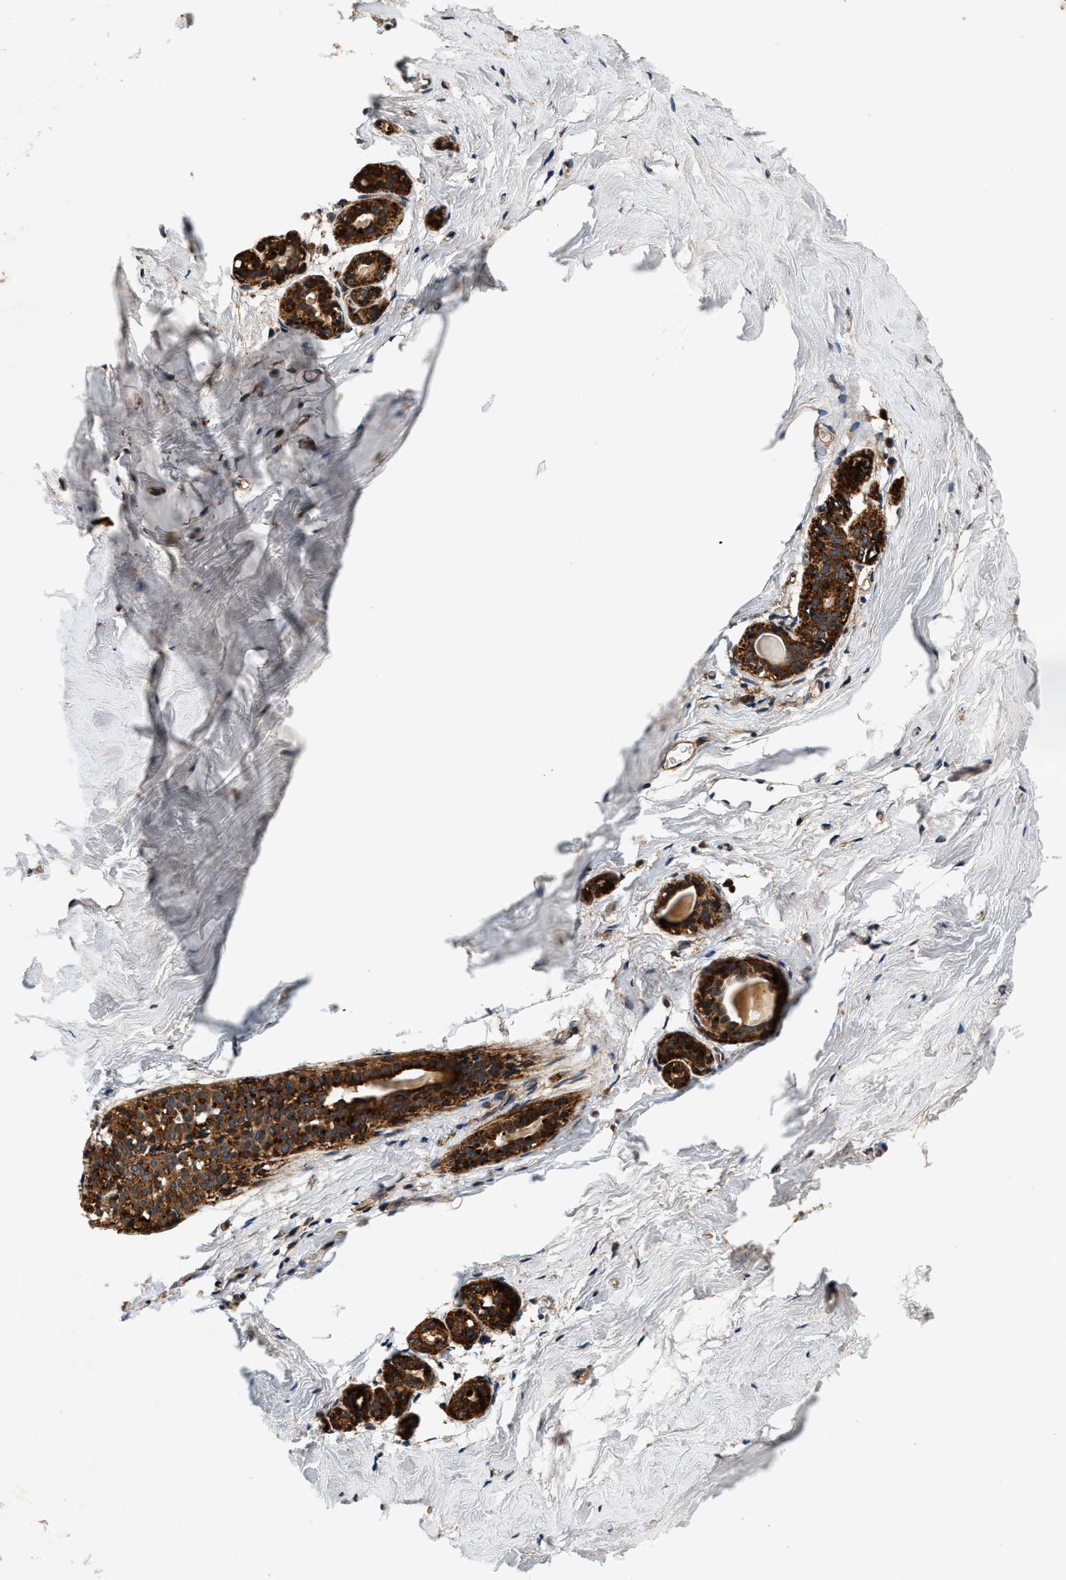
{"staining": {"intensity": "strong", "quantity": ">75%", "location": "cytoplasmic/membranous"}, "tissue": "breast", "cell_type": "Glandular cells", "image_type": "normal", "snomed": [{"axis": "morphology", "description": "Normal tissue, NOS"}, {"axis": "topography", "description": "Breast"}], "caption": "A brown stain shows strong cytoplasmic/membranous expression of a protein in glandular cells of benign breast. (DAB = brown stain, brightfield microscopy at high magnification).", "gene": "DUSP10", "patient": {"sex": "female", "age": 62}}